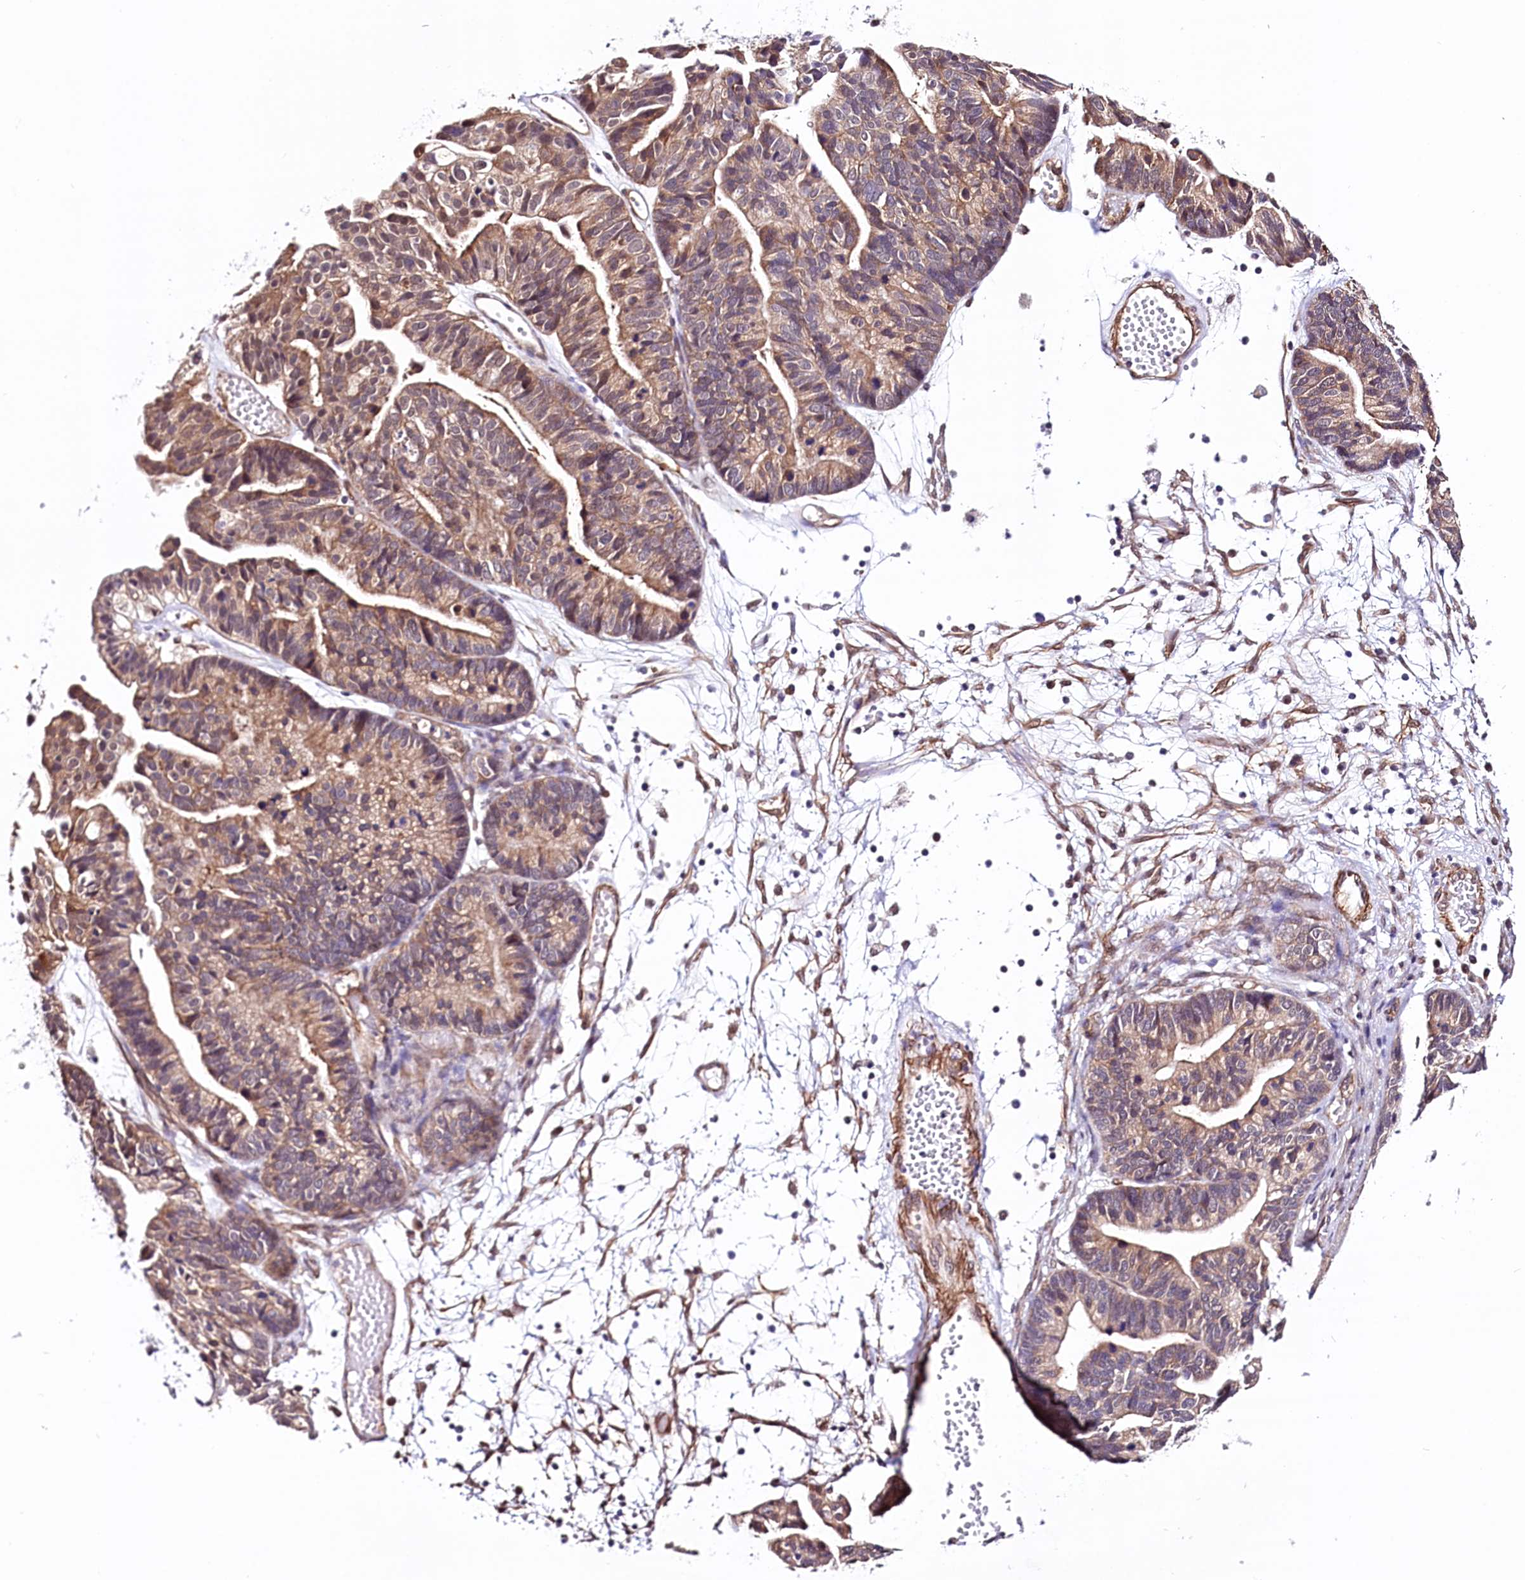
{"staining": {"intensity": "weak", "quantity": "25%-75%", "location": "cytoplasmic/membranous"}, "tissue": "ovarian cancer", "cell_type": "Tumor cells", "image_type": "cancer", "snomed": [{"axis": "morphology", "description": "Cystadenocarcinoma, serous, NOS"}, {"axis": "topography", "description": "Ovary"}], "caption": "Immunohistochemistry (IHC) of human ovarian cancer displays low levels of weak cytoplasmic/membranous positivity in approximately 25%-75% of tumor cells. (DAB IHC with brightfield microscopy, high magnification).", "gene": "PPP2R5B", "patient": {"sex": "female", "age": 56}}